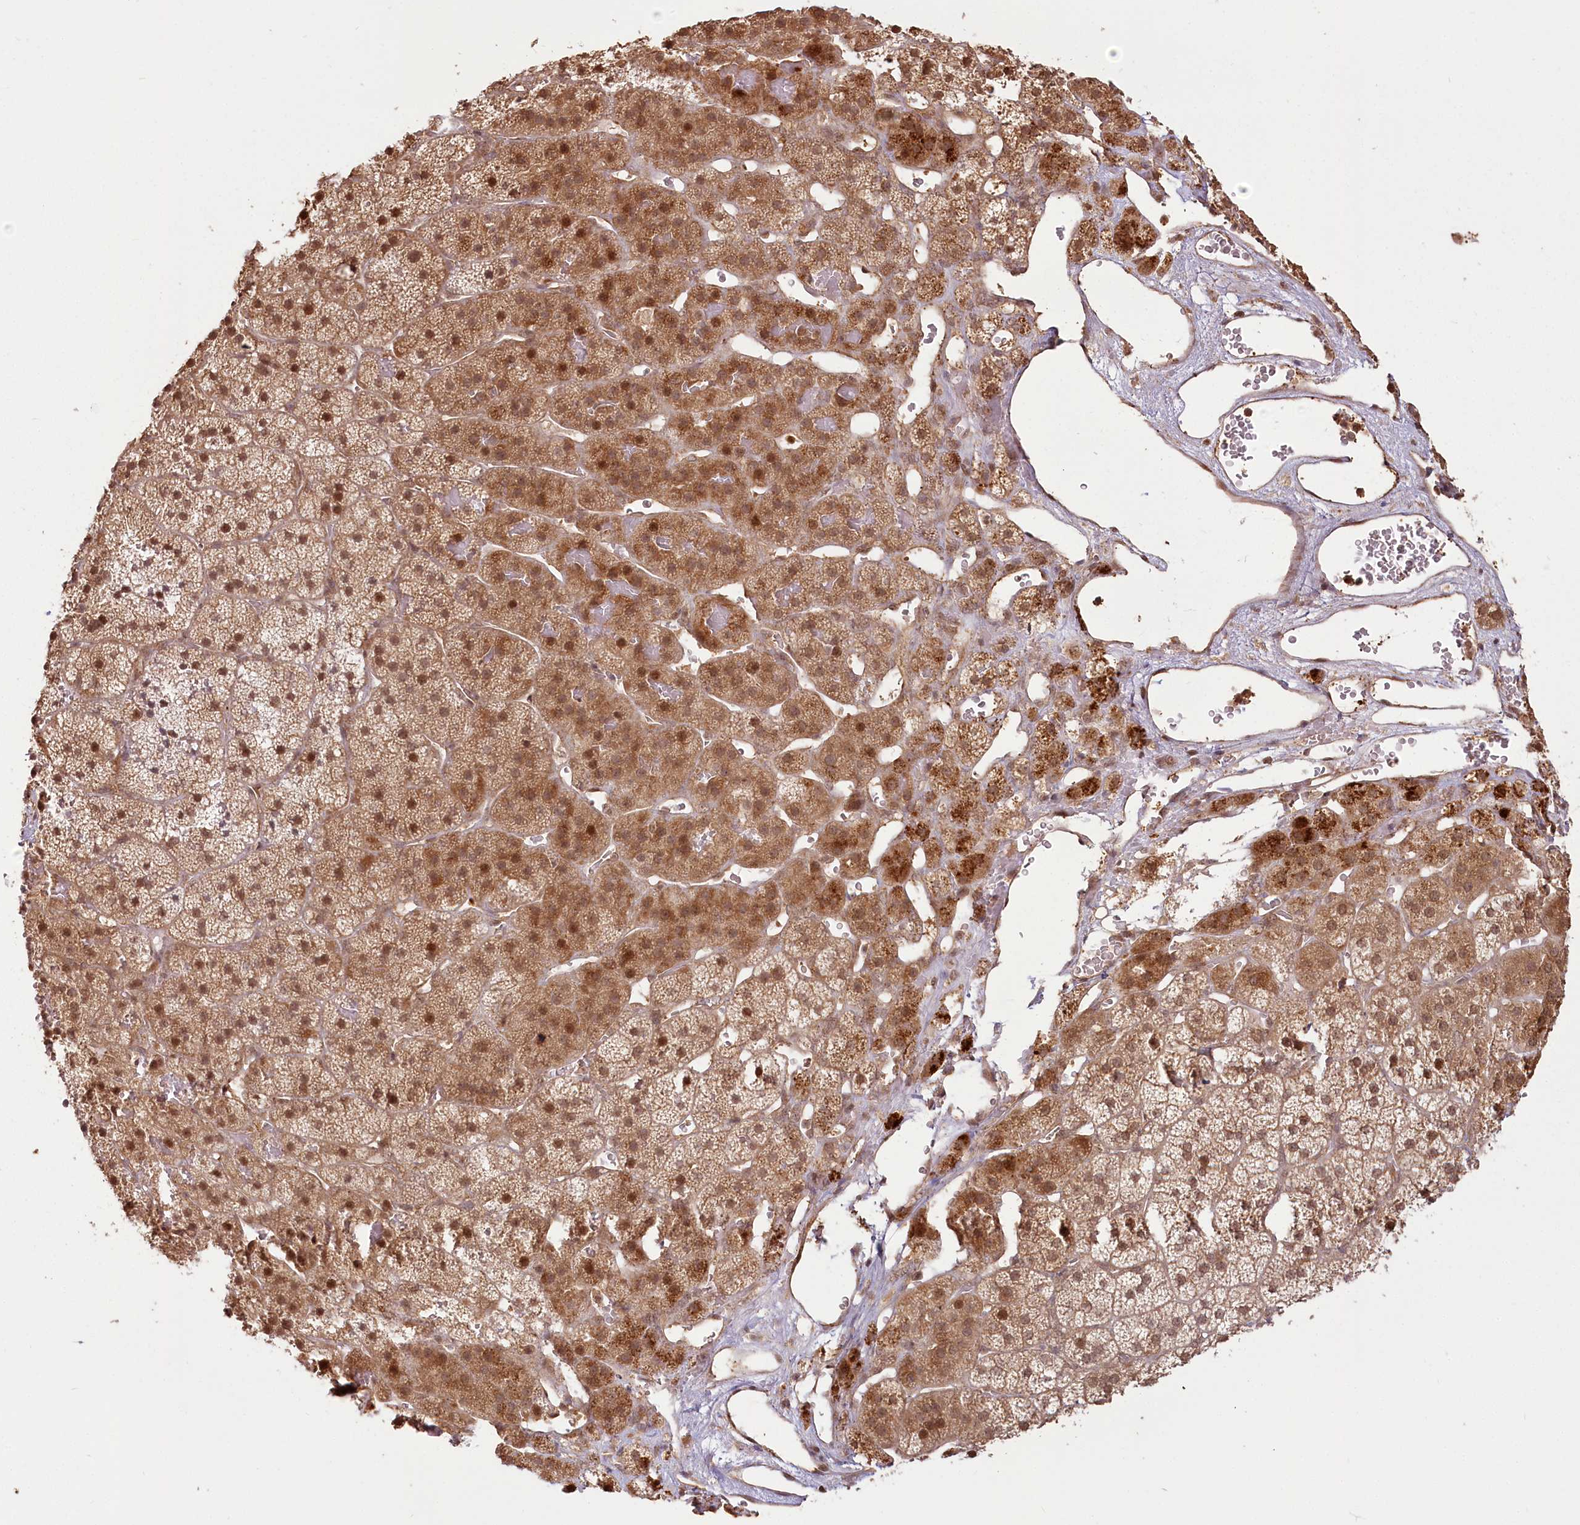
{"staining": {"intensity": "strong", "quantity": "25%-75%", "location": "cytoplasmic/membranous,nuclear"}, "tissue": "adrenal gland", "cell_type": "Glandular cells", "image_type": "normal", "snomed": [{"axis": "morphology", "description": "Normal tissue, NOS"}, {"axis": "topography", "description": "Adrenal gland"}], "caption": "Immunohistochemistry (IHC) histopathology image of unremarkable adrenal gland: human adrenal gland stained using immunohistochemistry reveals high levels of strong protein expression localized specifically in the cytoplasmic/membranous,nuclear of glandular cells, appearing as a cytoplasmic/membranous,nuclear brown color.", "gene": "R3HDM2", "patient": {"sex": "female", "age": 44}}